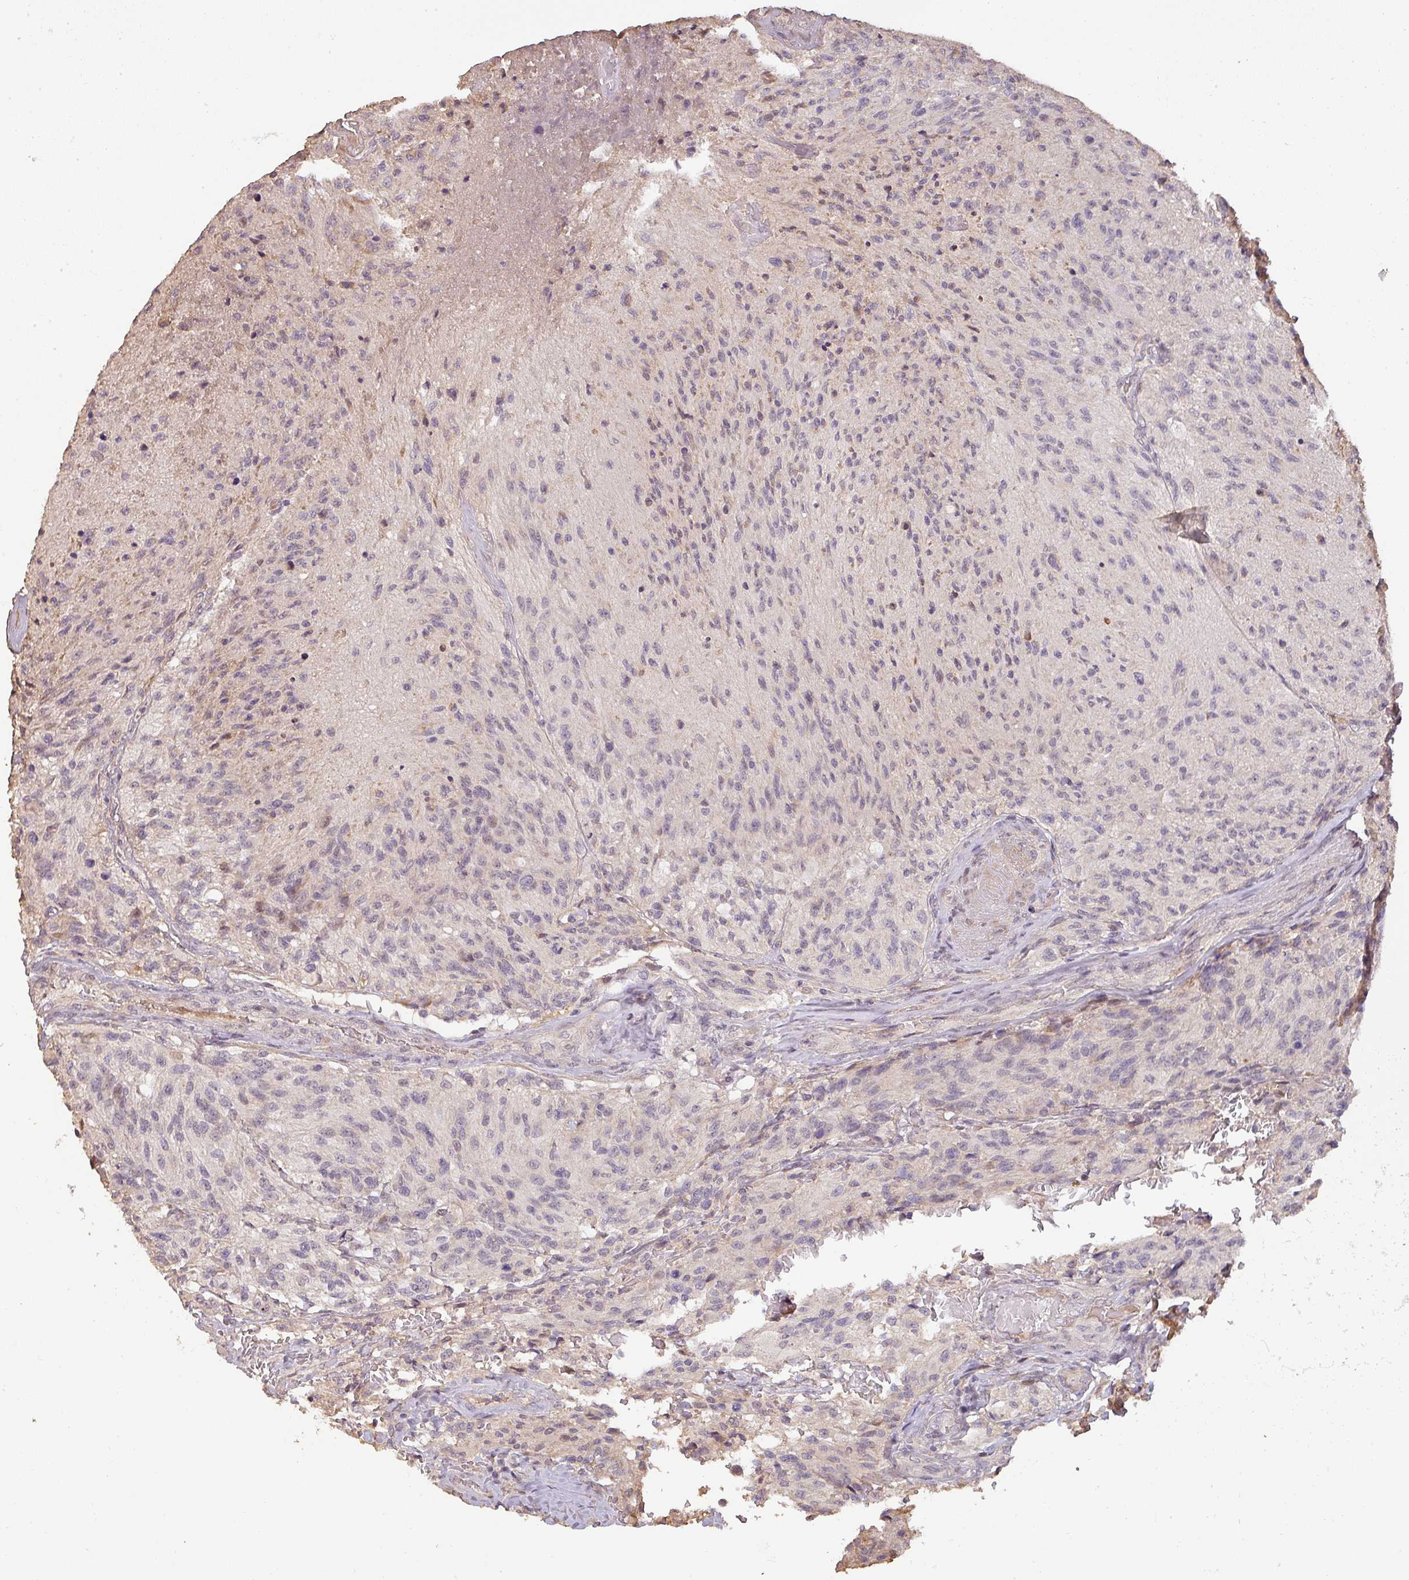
{"staining": {"intensity": "negative", "quantity": "none", "location": "none"}, "tissue": "glioma", "cell_type": "Tumor cells", "image_type": "cancer", "snomed": [{"axis": "morphology", "description": "Normal tissue, NOS"}, {"axis": "morphology", "description": "Glioma, malignant, High grade"}, {"axis": "topography", "description": "Cerebral cortex"}], "caption": "Immunohistochemistry of glioma displays no positivity in tumor cells.", "gene": "BPIFB3", "patient": {"sex": "male", "age": 56}}